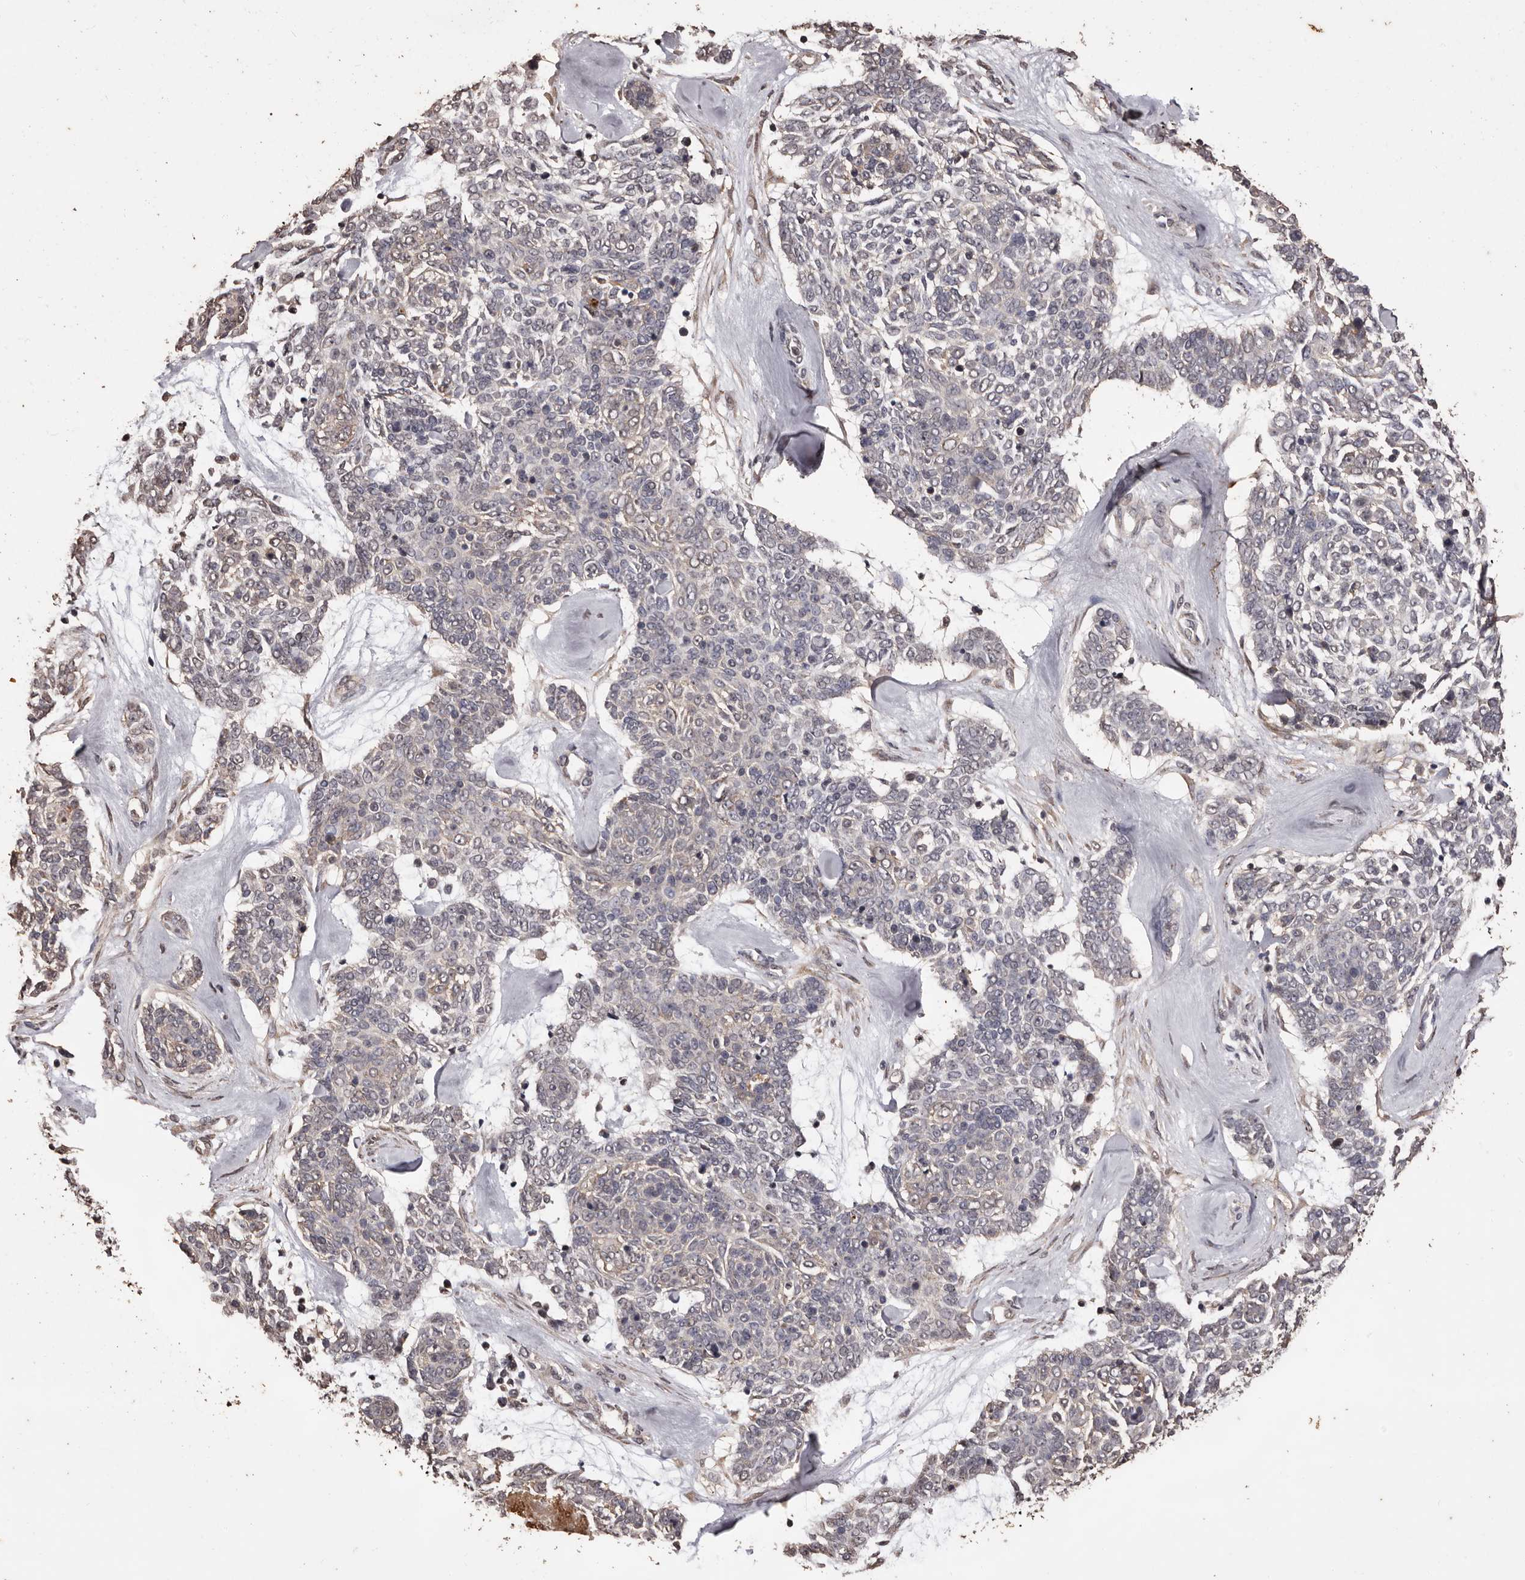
{"staining": {"intensity": "negative", "quantity": "none", "location": "none"}, "tissue": "skin cancer", "cell_type": "Tumor cells", "image_type": "cancer", "snomed": [{"axis": "morphology", "description": "Basal cell carcinoma"}, {"axis": "topography", "description": "Skin"}], "caption": "Tumor cells are negative for brown protein staining in skin basal cell carcinoma.", "gene": "NAV1", "patient": {"sex": "female", "age": 81}}